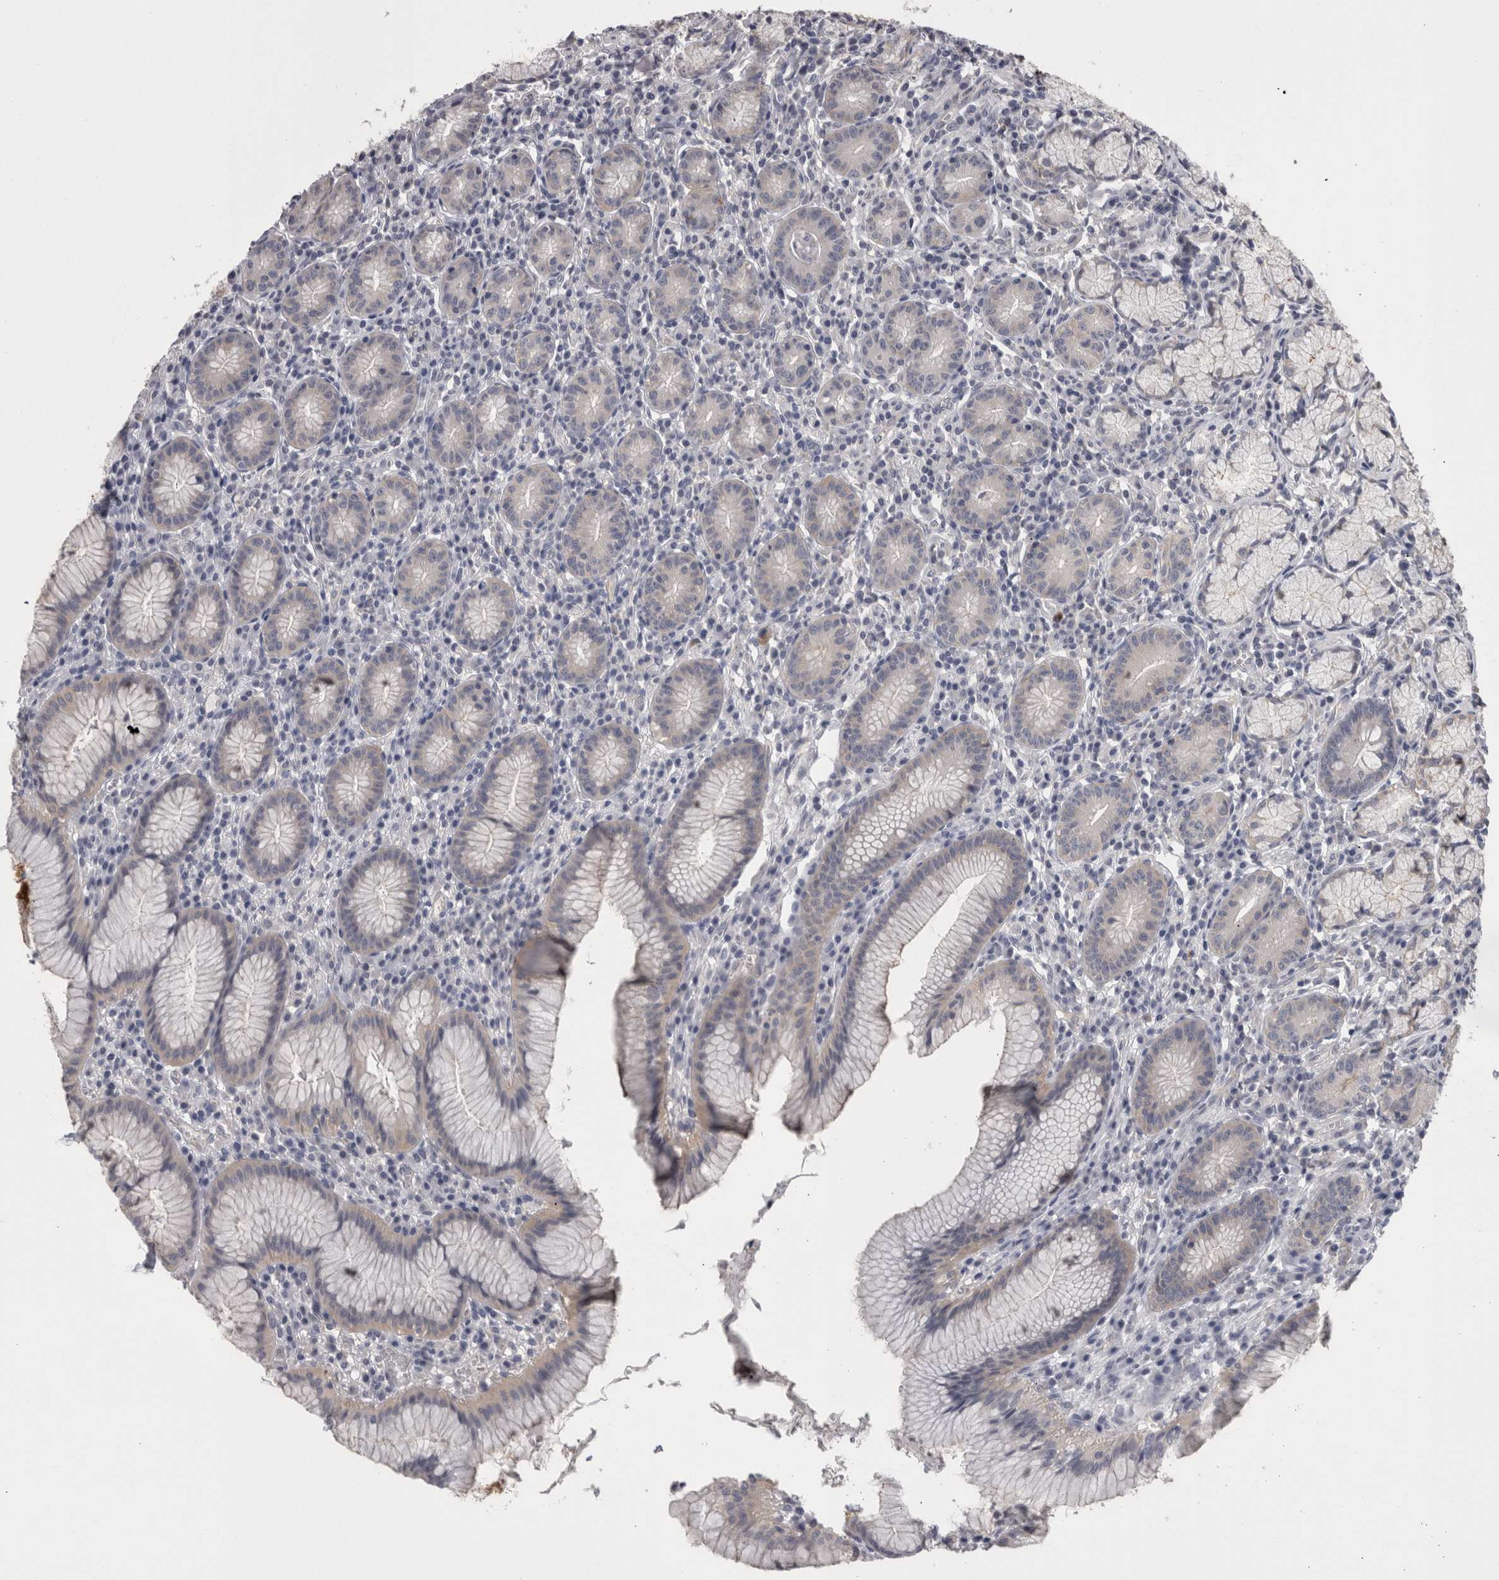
{"staining": {"intensity": "weak", "quantity": "<25%", "location": "cytoplasmic/membranous"}, "tissue": "stomach", "cell_type": "Glandular cells", "image_type": "normal", "snomed": [{"axis": "morphology", "description": "Normal tissue, NOS"}, {"axis": "topography", "description": "Stomach"}], "caption": "Protein analysis of normal stomach exhibits no significant staining in glandular cells. (DAB (3,3'-diaminobenzidine) IHC, high magnification).", "gene": "LYZL6", "patient": {"sex": "male", "age": 55}}